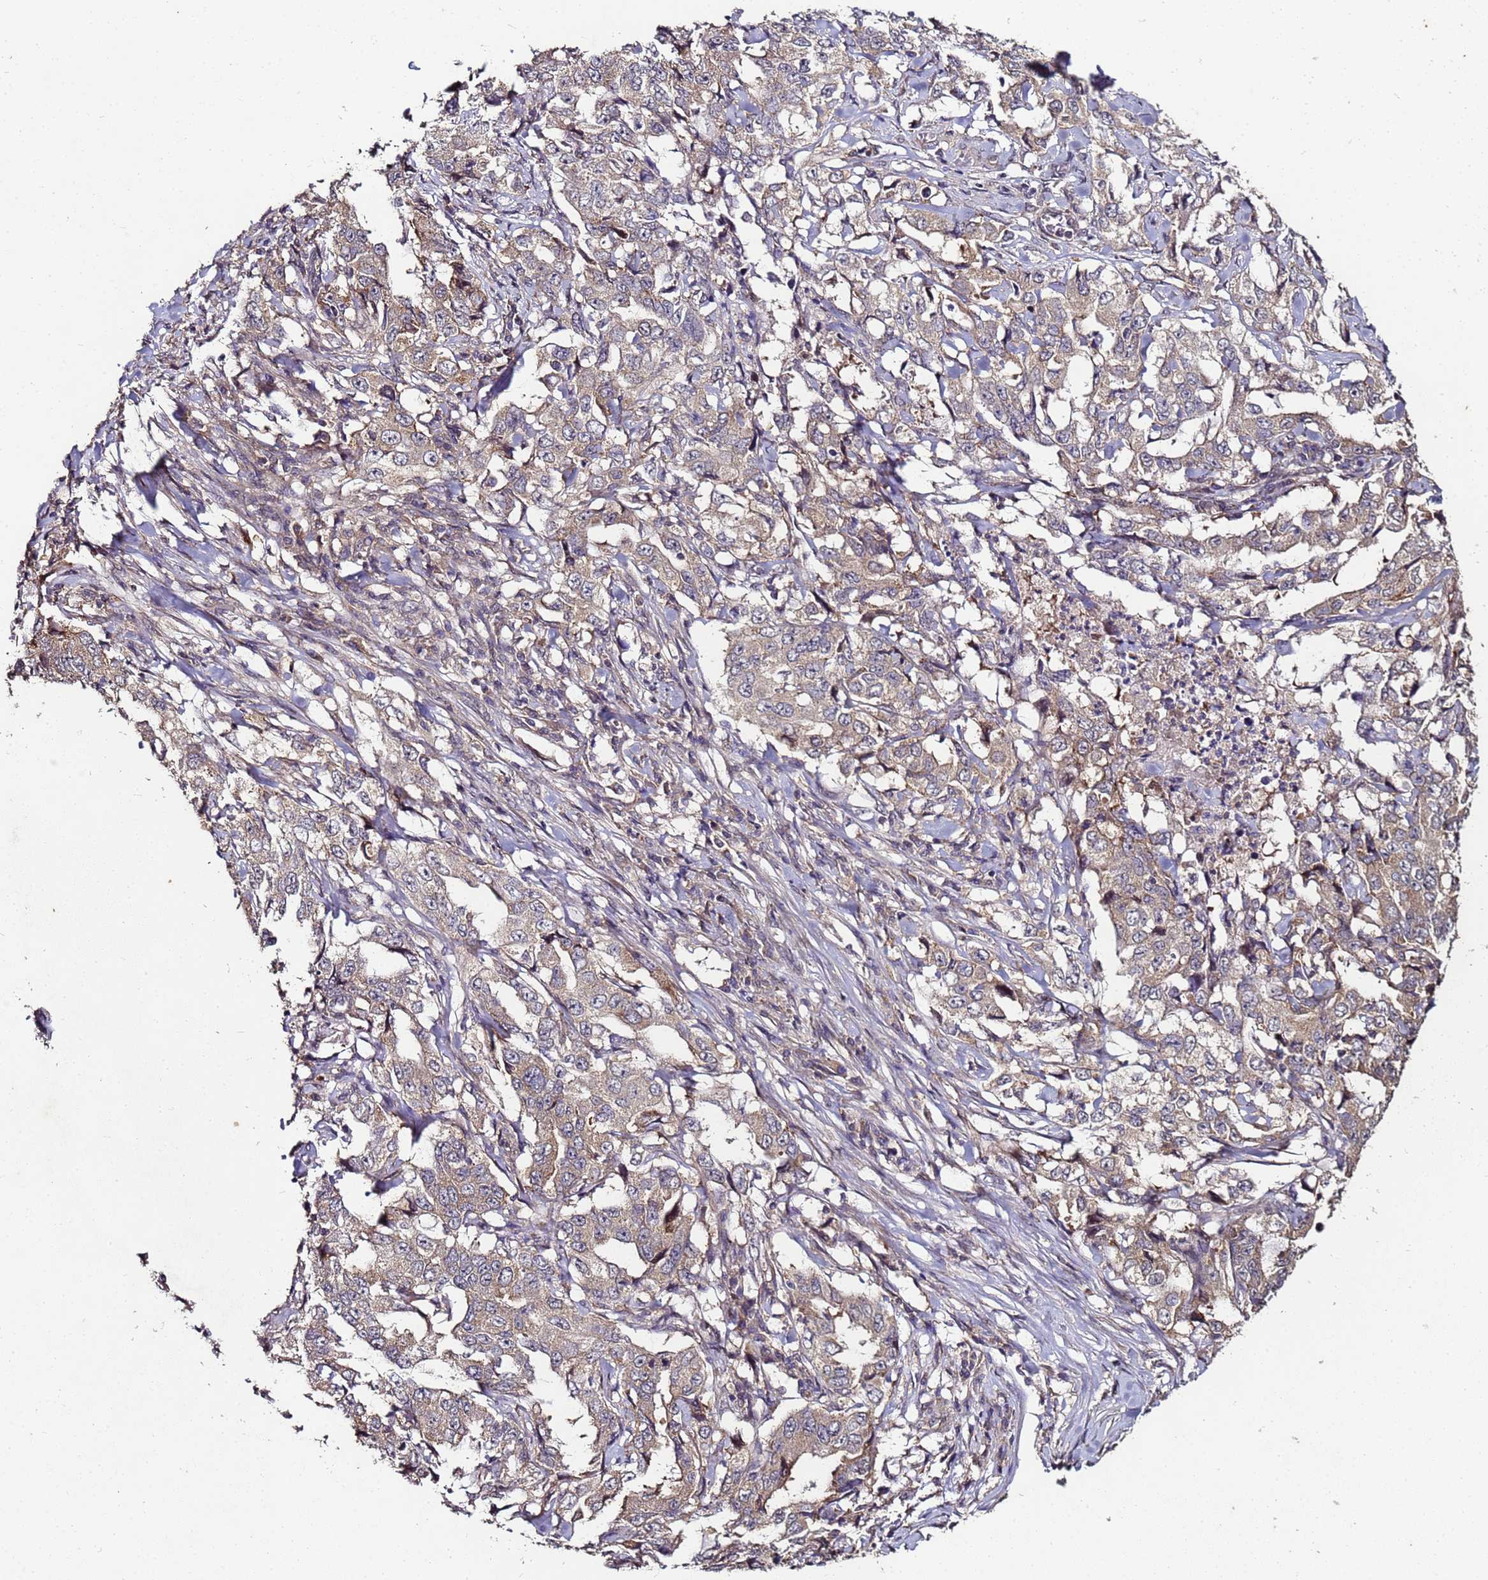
{"staining": {"intensity": "weak", "quantity": ">75%", "location": "cytoplasmic/membranous"}, "tissue": "lung cancer", "cell_type": "Tumor cells", "image_type": "cancer", "snomed": [{"axis": "morphology", "description": "Adenocarcinoma, NOS"}, {"axis": "topography", "description": "Lung"}], "caption": "Immunohistochemical staining of human lung cancer exhibits low levels of weak cytoplasmic/membranous protein expression in approximately >75% of tumor cells. (DAB IHC with brightfield microscopy, high magnification).", "gene": "ANKRD17", "patient": {"sex": "female", "age": 51}}